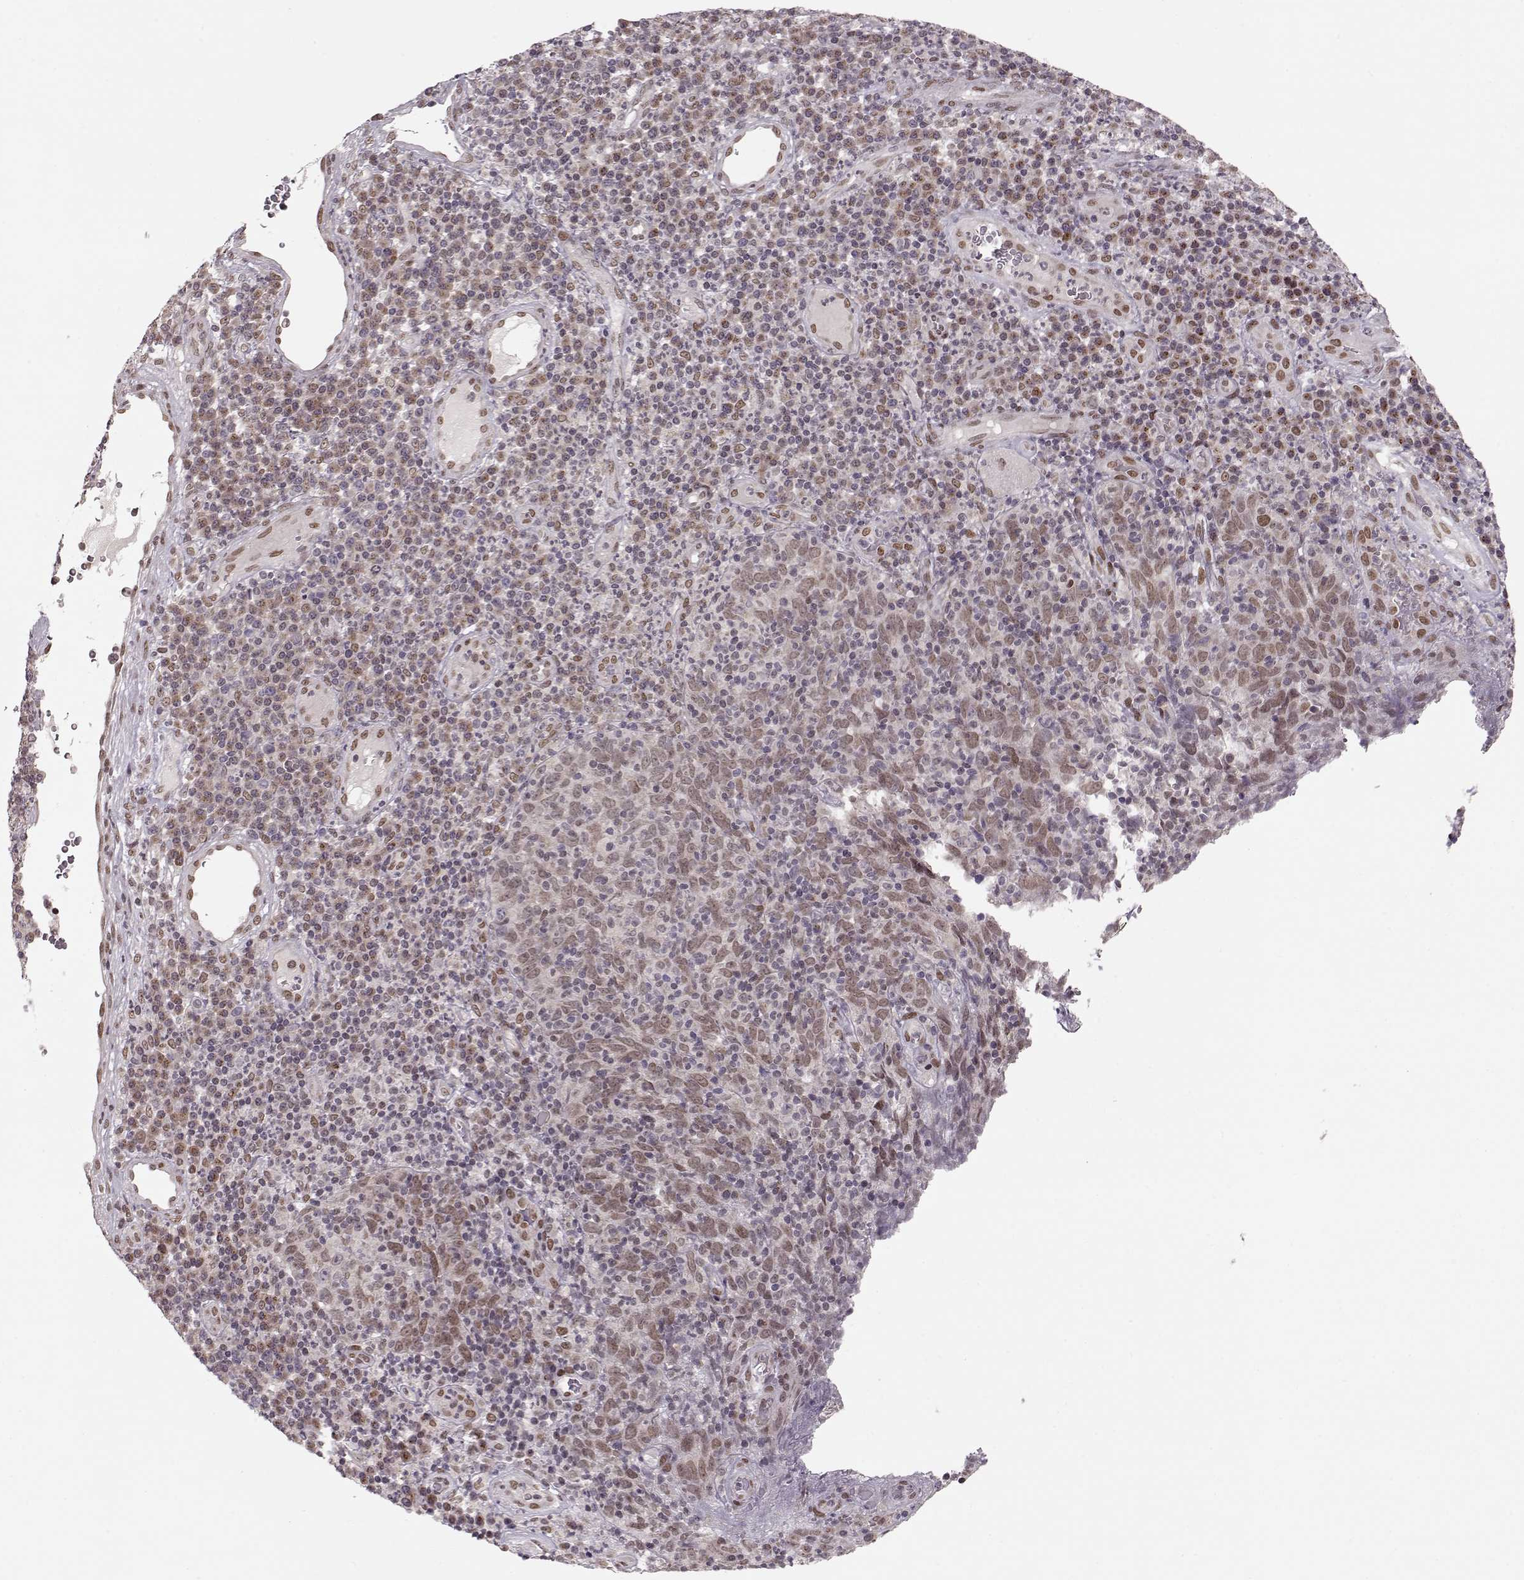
{"staining": {"intensity": "weak", "quantity": ">75%", "location": "nuclear"}, "tissue": "skin cancer", "cell_type": "Tumor cells", "image_type": "cancer", "snomed": [{"axis": "morphology", "description": "Squamous cell carcinoma, NOS"}, {"axis": "topography", "description": "Skin"}, {"axis": "topography", "description": "Anal"}], "caption": "Weak nuclear protein staining is seen in approximately >75% of tumor cells in skin cancer.", "gene": "RAI1", "patient": {"sex": "female", "age": 51}}